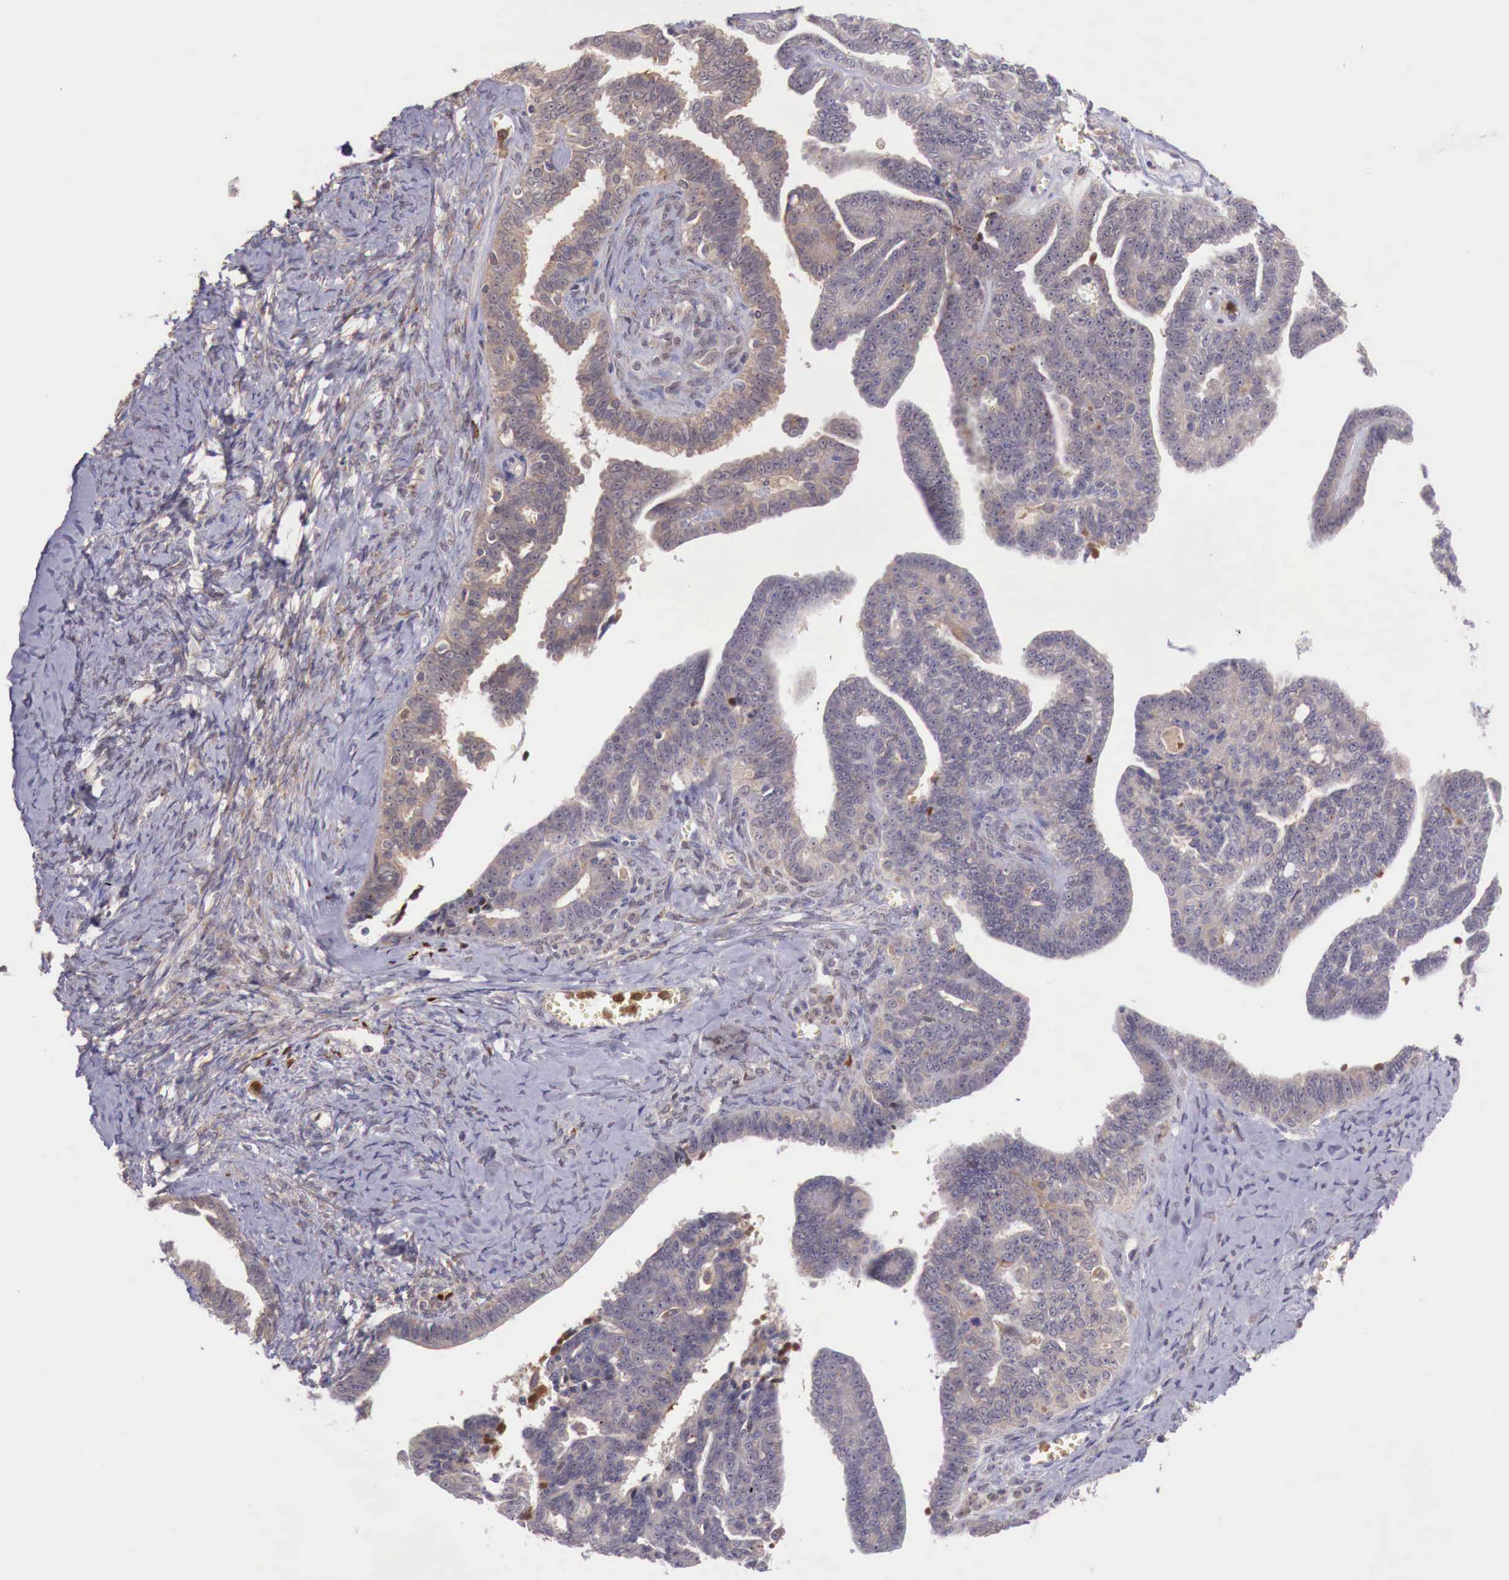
{"staining": {"intensity": "moderate", "quantity": "<25%", "location": "cytoplasmic/membranous"}, "tissue": "ovarian cancer", "cell_type": "Tumor cells", "image_type": "cancer", "snomed": [{"axis": "morphology", "description": "Cystadenocarcinoma, serous, NOS"}, {"axis": "topography", "description": "Ovary"}], "caption": "Immunohistochemical staining of ovarian cancer (serous cystadenocarcinoma) demonstrates moderate cytoplasmic/membranous protein expression in approximately <25% of tumor cells. Using DAB (3,3'-diaminobenzidine) (brown) and hematoxylin (blue) stains, captured at high magnification using brightfield microscopy.", "gene": "GAB2", "patient": {"sex": "female", "age": 71}}